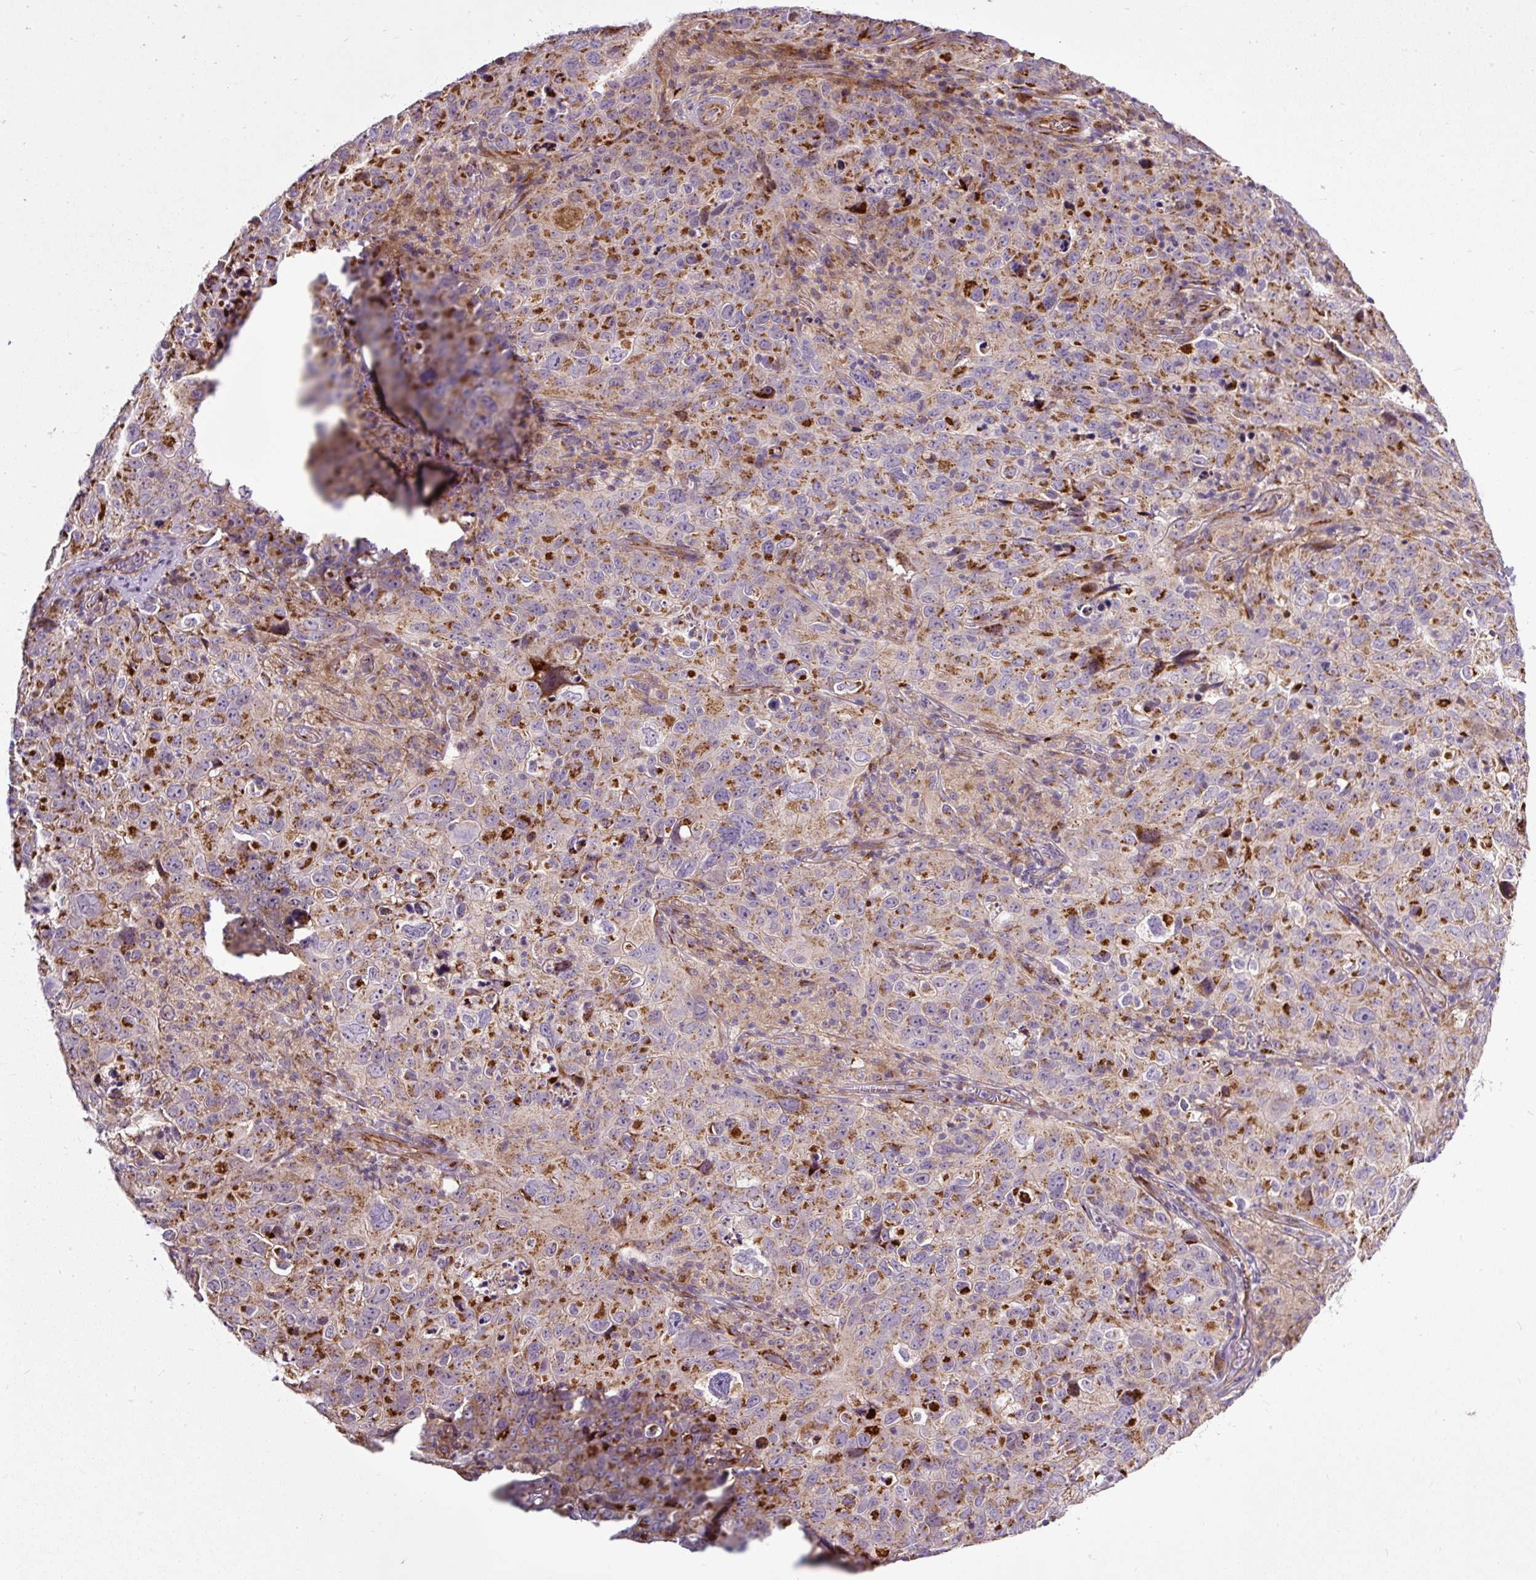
{"staining": {"intensity": "strong", "quantity": "25%-75%", "location": "cytoplasmic/membranous"}, "tissue": "cervical cancer", "cell_type": "Tumor cells", "image_type": "cancer", "snomed": [{"axis": "morphology", "description": "Squamous cell carcinoma, NOS"}, {"axis": "topography", "description": "Cervix"}], "caption": "Approximately 25%-75% of tumor cells in human cervical cancer (squamous cell carcinoma) demonstrate strong cytoplasmic/membranous protein positivity as visualized by brown immunohistochemical staining.", "gene": "MSMP", "patient": {"sex": "female", "age": 44}}